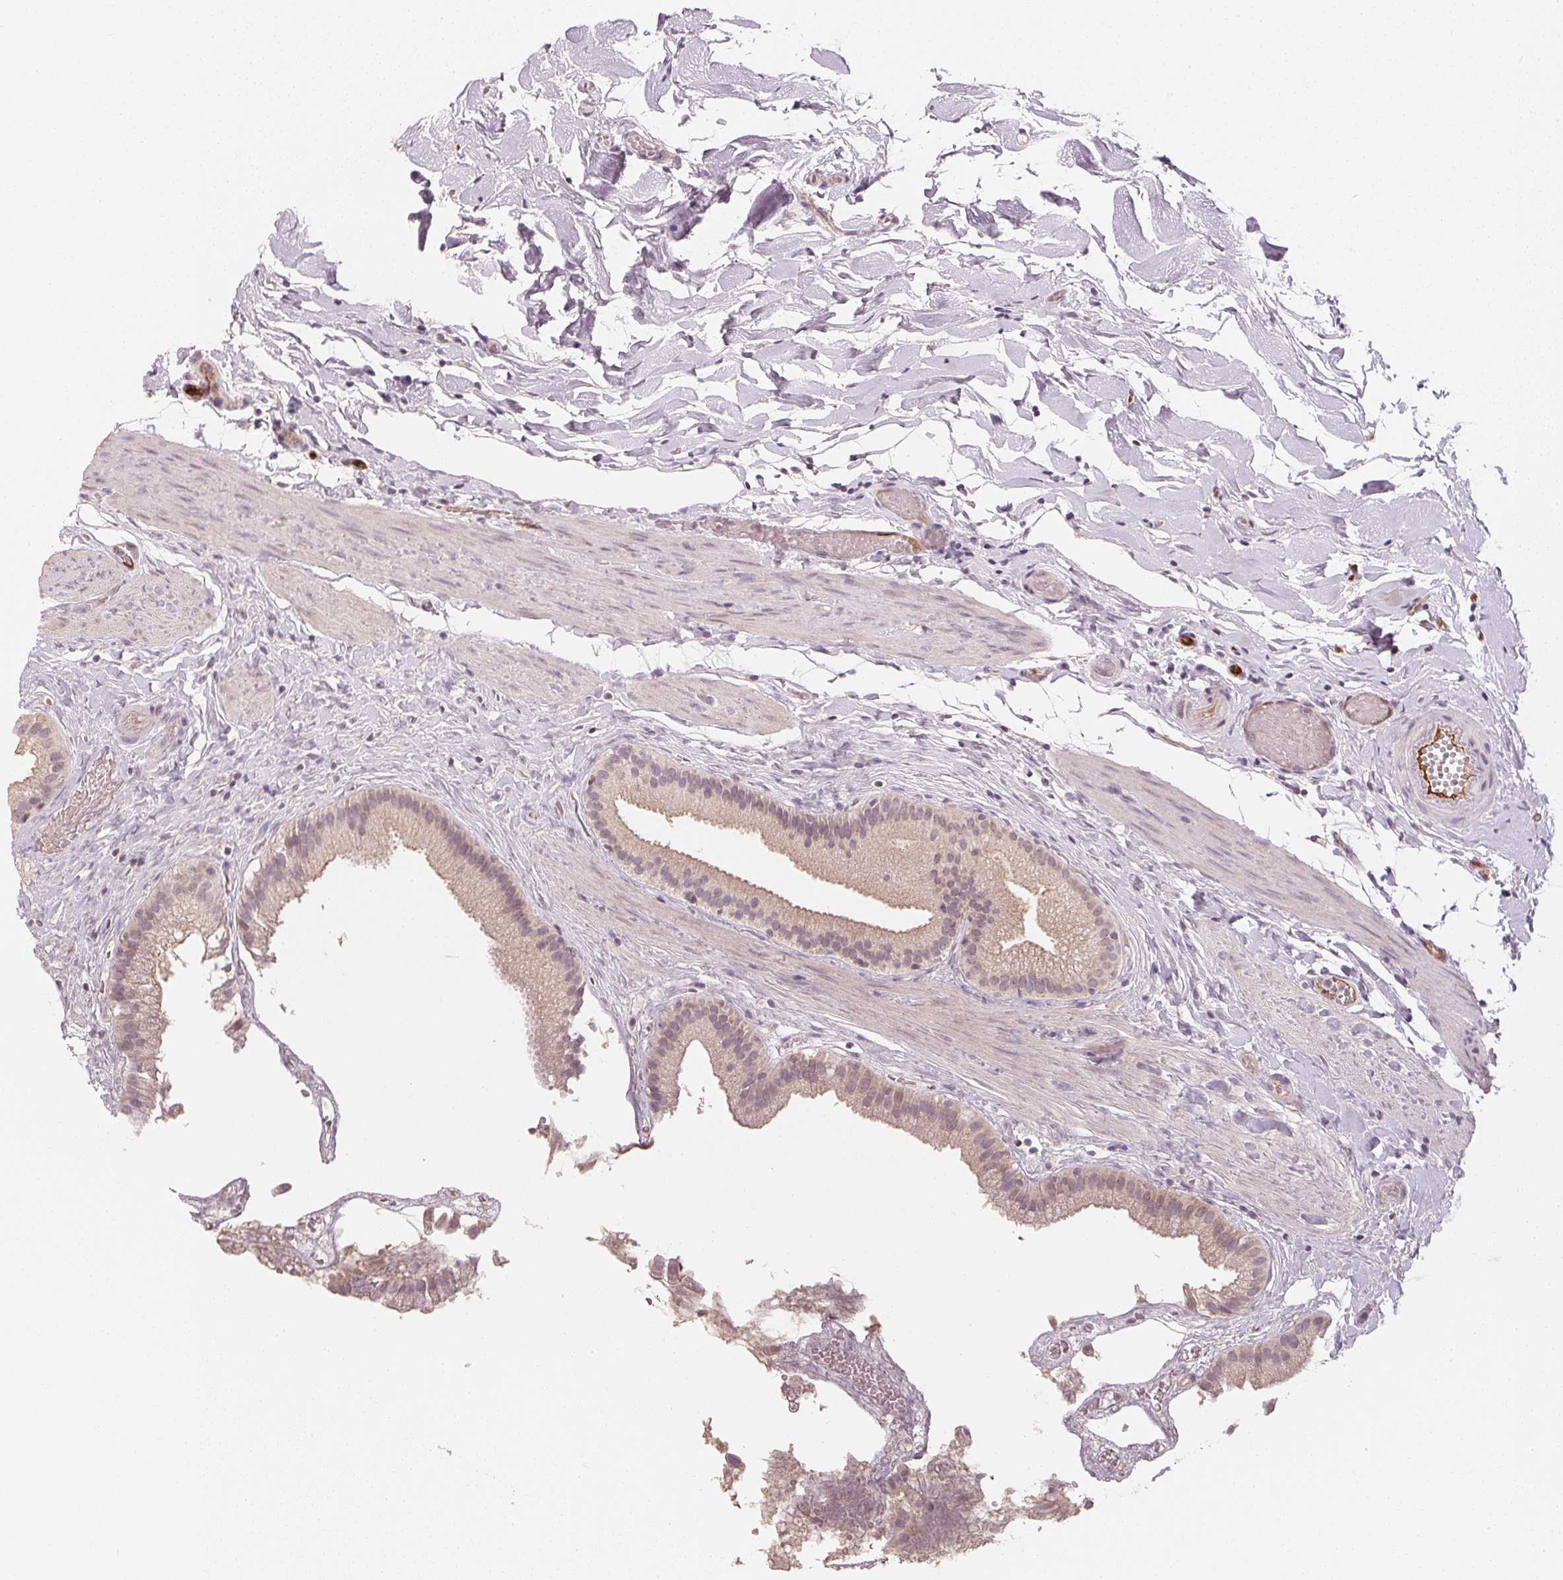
{"staining": {"intensity": "weak", "quantity": ">75%", "location": "cytoplasmic/membranous"}, "tissue": "gallbladder", "cell_type": "Glandular cells", "image_type": "normal", "snomed": [{"axis": "morphology", "description": "Normal tissue, NOS"}, {"axis": "topography", "description": "Gallbladder"}], "caption": "Weak cytoplasmic/membranous staining is seen in approximately >75% of glandular cells in unremarkable gallbladder. The staining was performed using DAB (3,3'-diaminobenzidine) to visualize the protein expression in brown, while the nuclei were stained in blue with hematoxylin (Magnification: 20x).", "gene": "CIB1", "patient": {"sex": "female", "age": 63}}